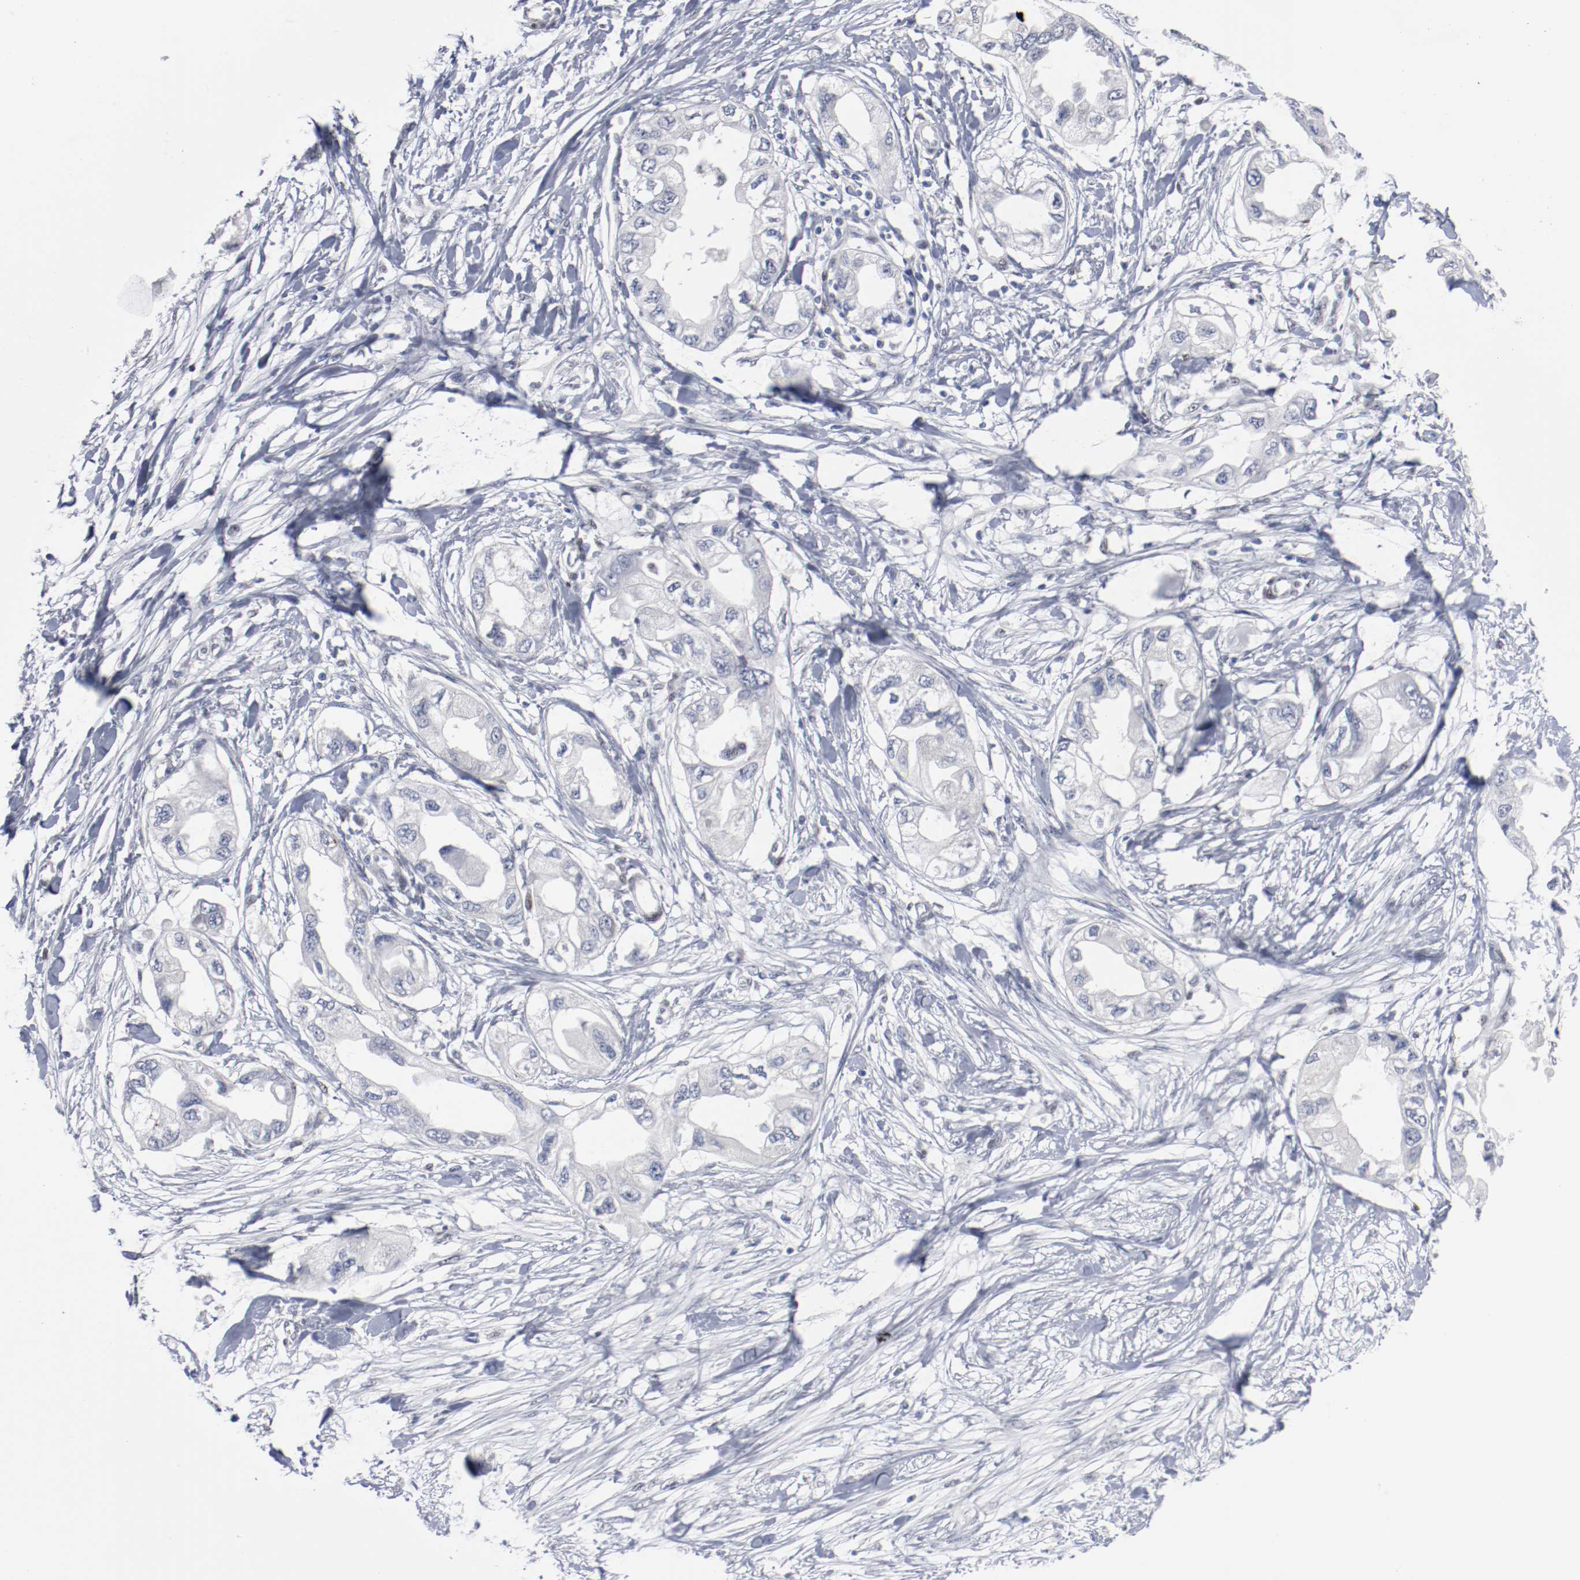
{"staining": {"intensity": "negative", "quantity": "none", "location": "none"}, "tissue": "endometrial cancer", "cell_type": "Tumor cells", "image_type": "cancer", "snomed": [{"axis": "morphology", "description": "Adenocarcinoma, NOS"}, {"axis": "topography", "description": "Endometrium"}], "caption": "This is an IHC micrograph of endometrial cancer (adenocarcinoma). There is no expression in tumor cells.", "gene": "ZEB2", "patient": {"sex": "female", "age": 67}}